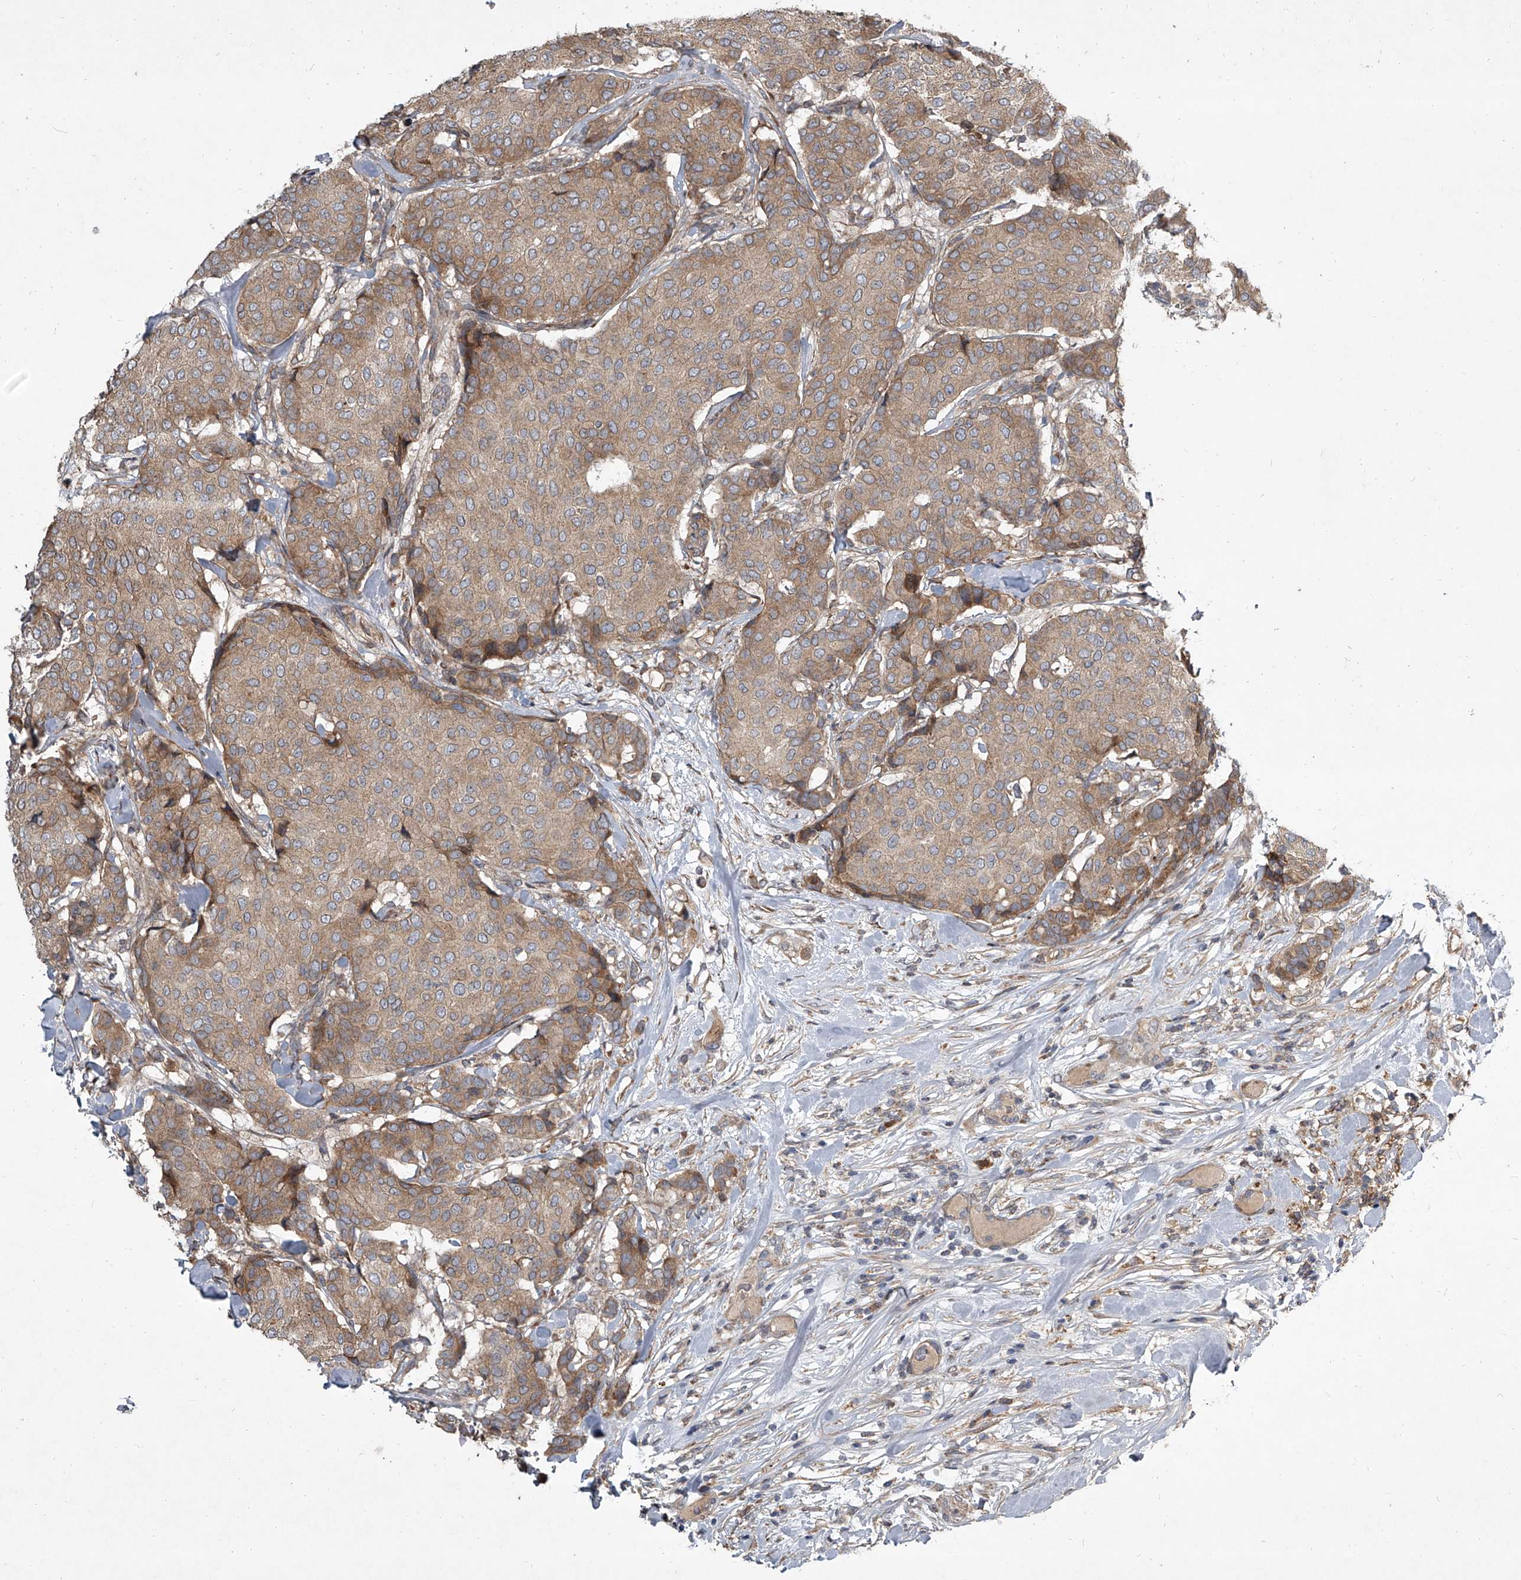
{"staining": {"intensity": "moderate", "quantity": ">75%", "location": "cytoplasmic/membranous"}, "tissue": "breast cancer", "cell_type": "Tumor cells", "image_type": "cancer", "snomed": [{"axis": "morphology", "description": "Duct carcinoma"}, {"axis": "topography", "description": "Breast"}], "caption": "A histopathology image of human breast invasive ductal carcinoma stained for a protein displays moderate cytoplasmic/membranous brown staining in tumor cells.", "gene": "EVA1C", "patient": {"sex": "female", "age": 75}}